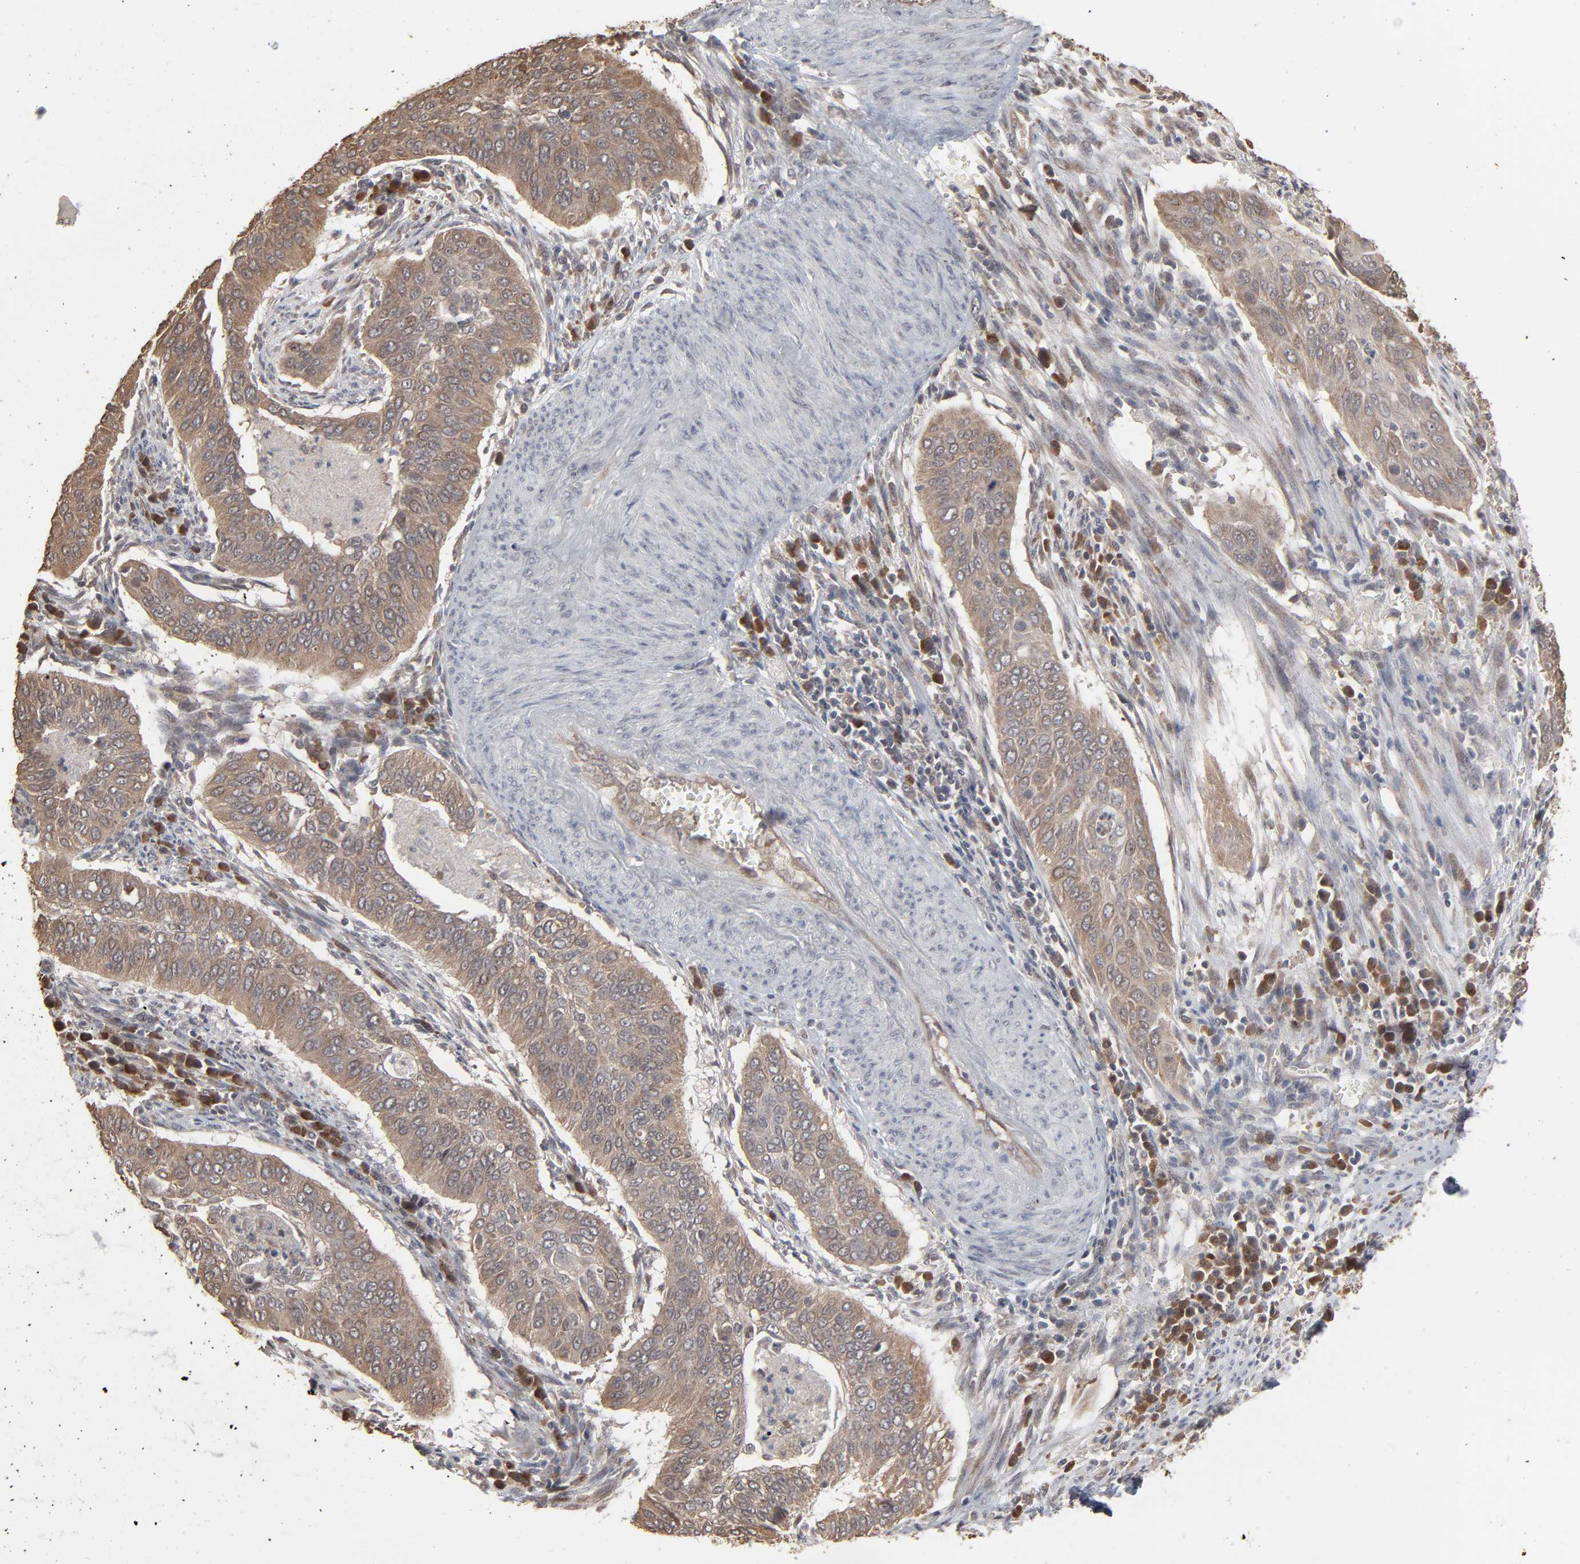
{"staining": {"intensity": "moderate", "quantity": ">75%", "location": "cytoplasmic/membranous"}, "tissue": "cervical cancer", "cell_type": "Tumor cells", "image_type": "cancer", "snomed": [{"axis": "morphology", "description": "Squamous cell carcinoma, NOS"}, {"axis": "topography", "description": "Cervix"}], "caption": "A micrograph of human squamous cell carcinoma (cervical) stained for a protein shows moderate cytoplasmic/membranous brown staining in tumor cells. (IHC, brightfield microscopy, high magnification).", "gene": "SCFD1", "patient": {"sex": "female", "age": 39}}